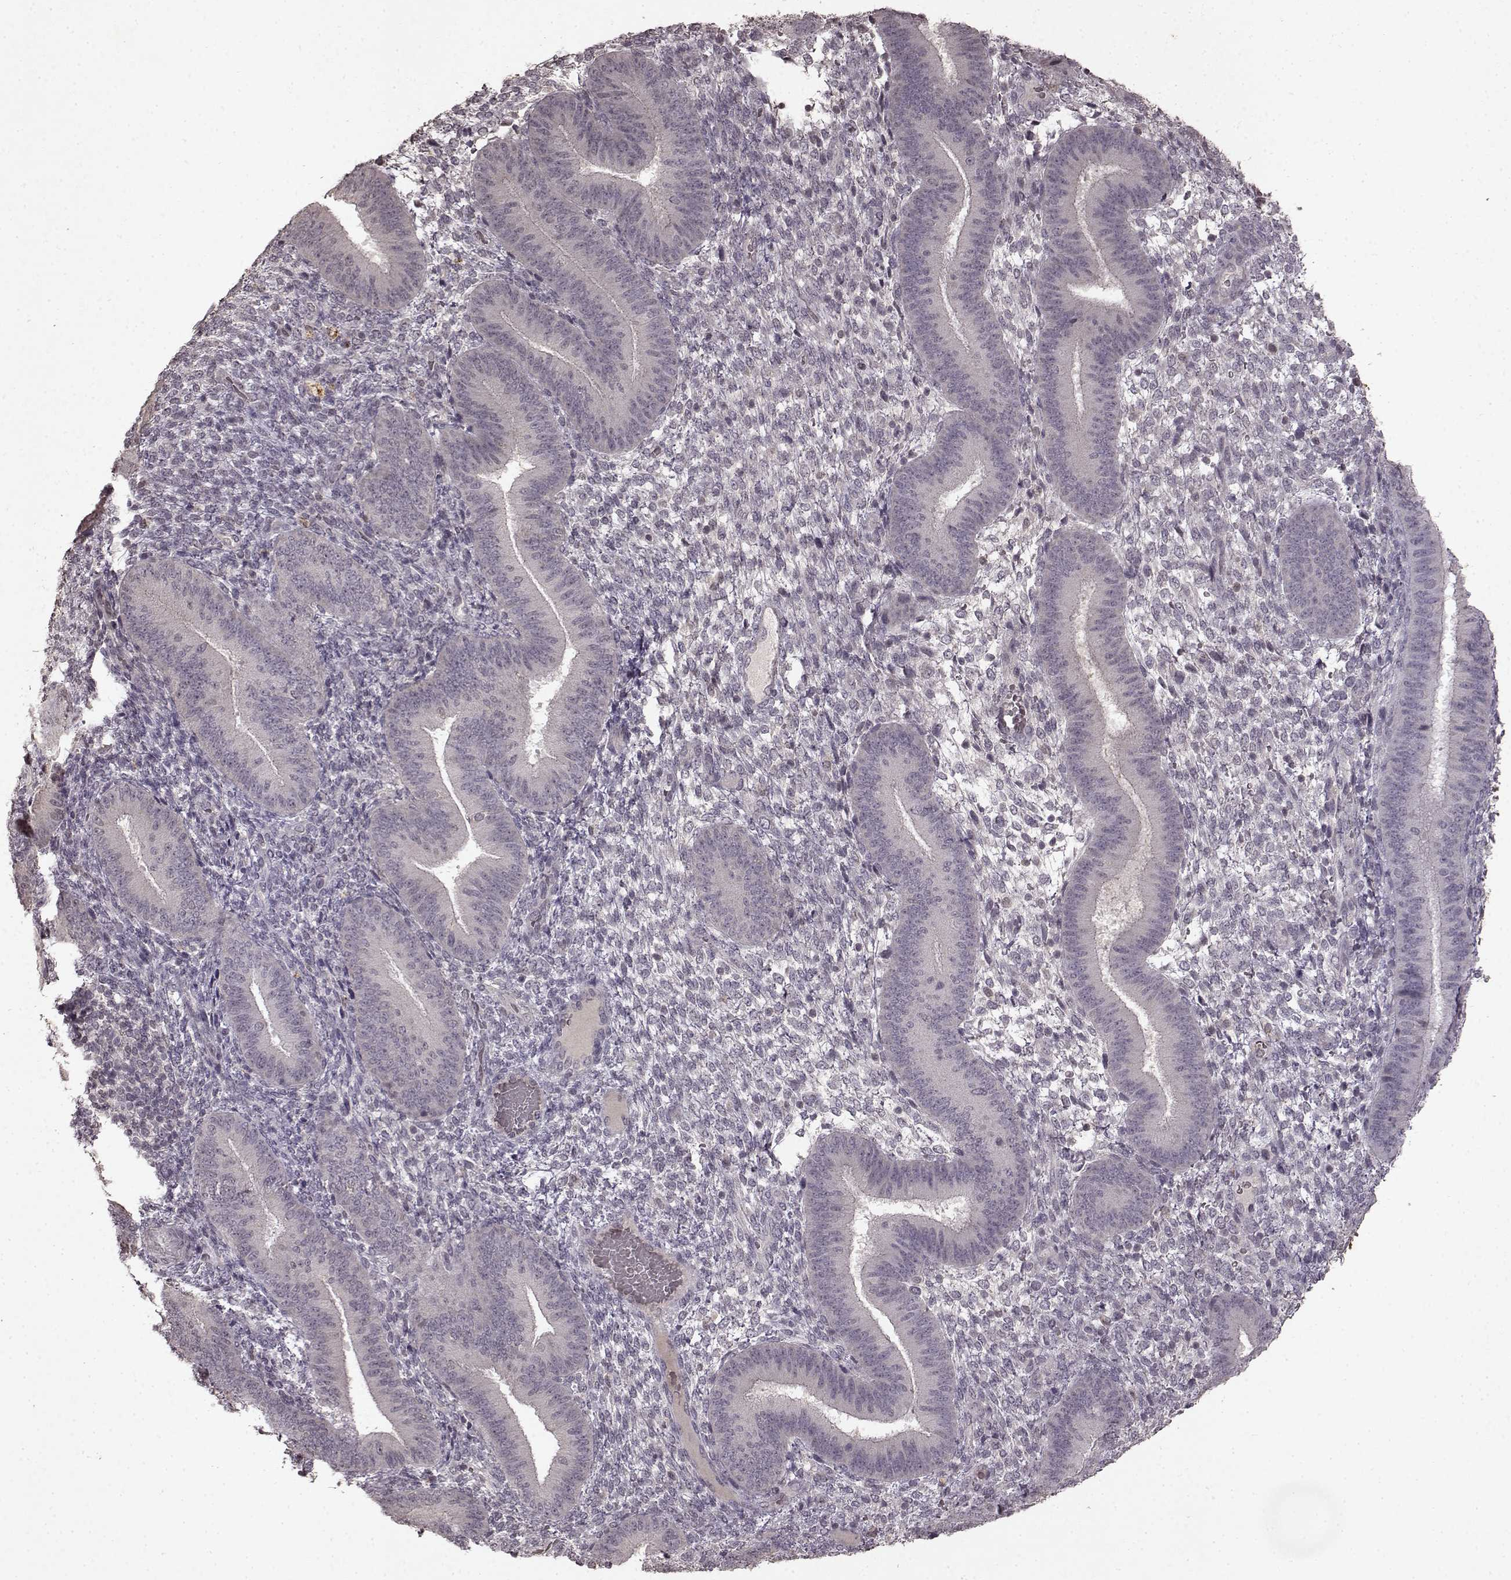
{"staining": {"intensity": "negative", "quantity": "none", "location": "none"}, "tissue": "endometrium", "cell_type": "Cells in endometrial stroma", "image_type": "normal", "snomed": [{"axis": "morphology", "description": "Normal tissue, NOS"}, {"axis": "topography", "description": "Endometrium"}], "caption": "Immunohistochemistry (IHC) photomicrograph of normal endometrium: human endometrium stained with DAB demonstrates no significant protein positivity in cells in endometrial stroma.", "gene": "LHB", "patient": {"sex": "female", "age": 39}}